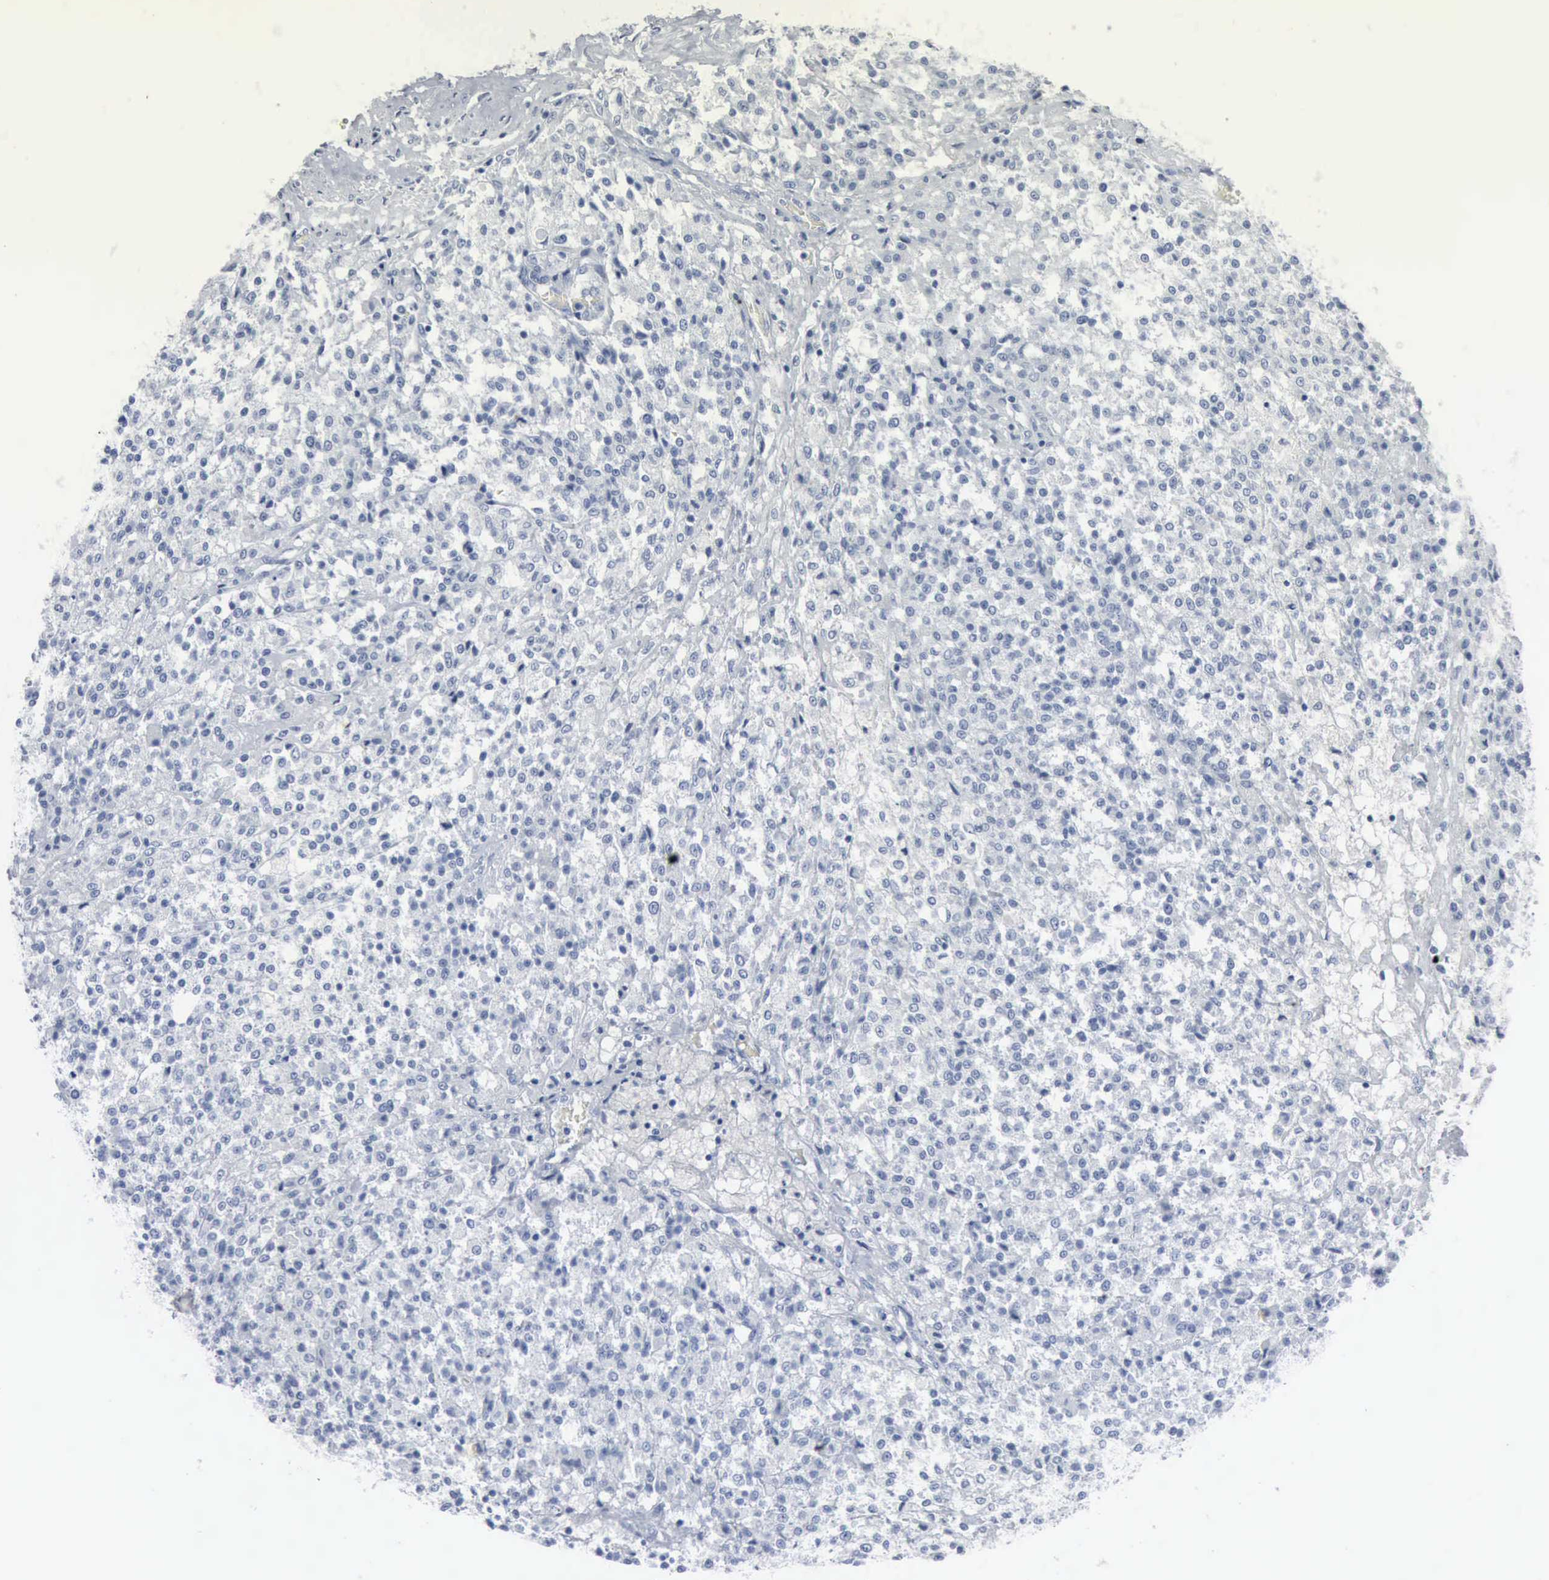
{"staining": {"intensity": "negative", "quantity": "none", "location": "none"}, "tissue": "testis cancer", "cell_type": "Tumor cells", "image_type": "cancer", "snomed": [{"axis": "morphology", "description": "Seminoma, NOS"}, {"axis": "topography", "description": "Testis"}], "caption": "This photomicrograph is of testis cancer (seminoma) stained with immunohistochemistry (IHC) to label a protein in brown with the nuclei are counter-stained blue. There is no expression in tumor cells. (IHC, brightfield microscopy, high magnification).", "gene": "DMD", "patient": {"sex": "male", "age": 59}}